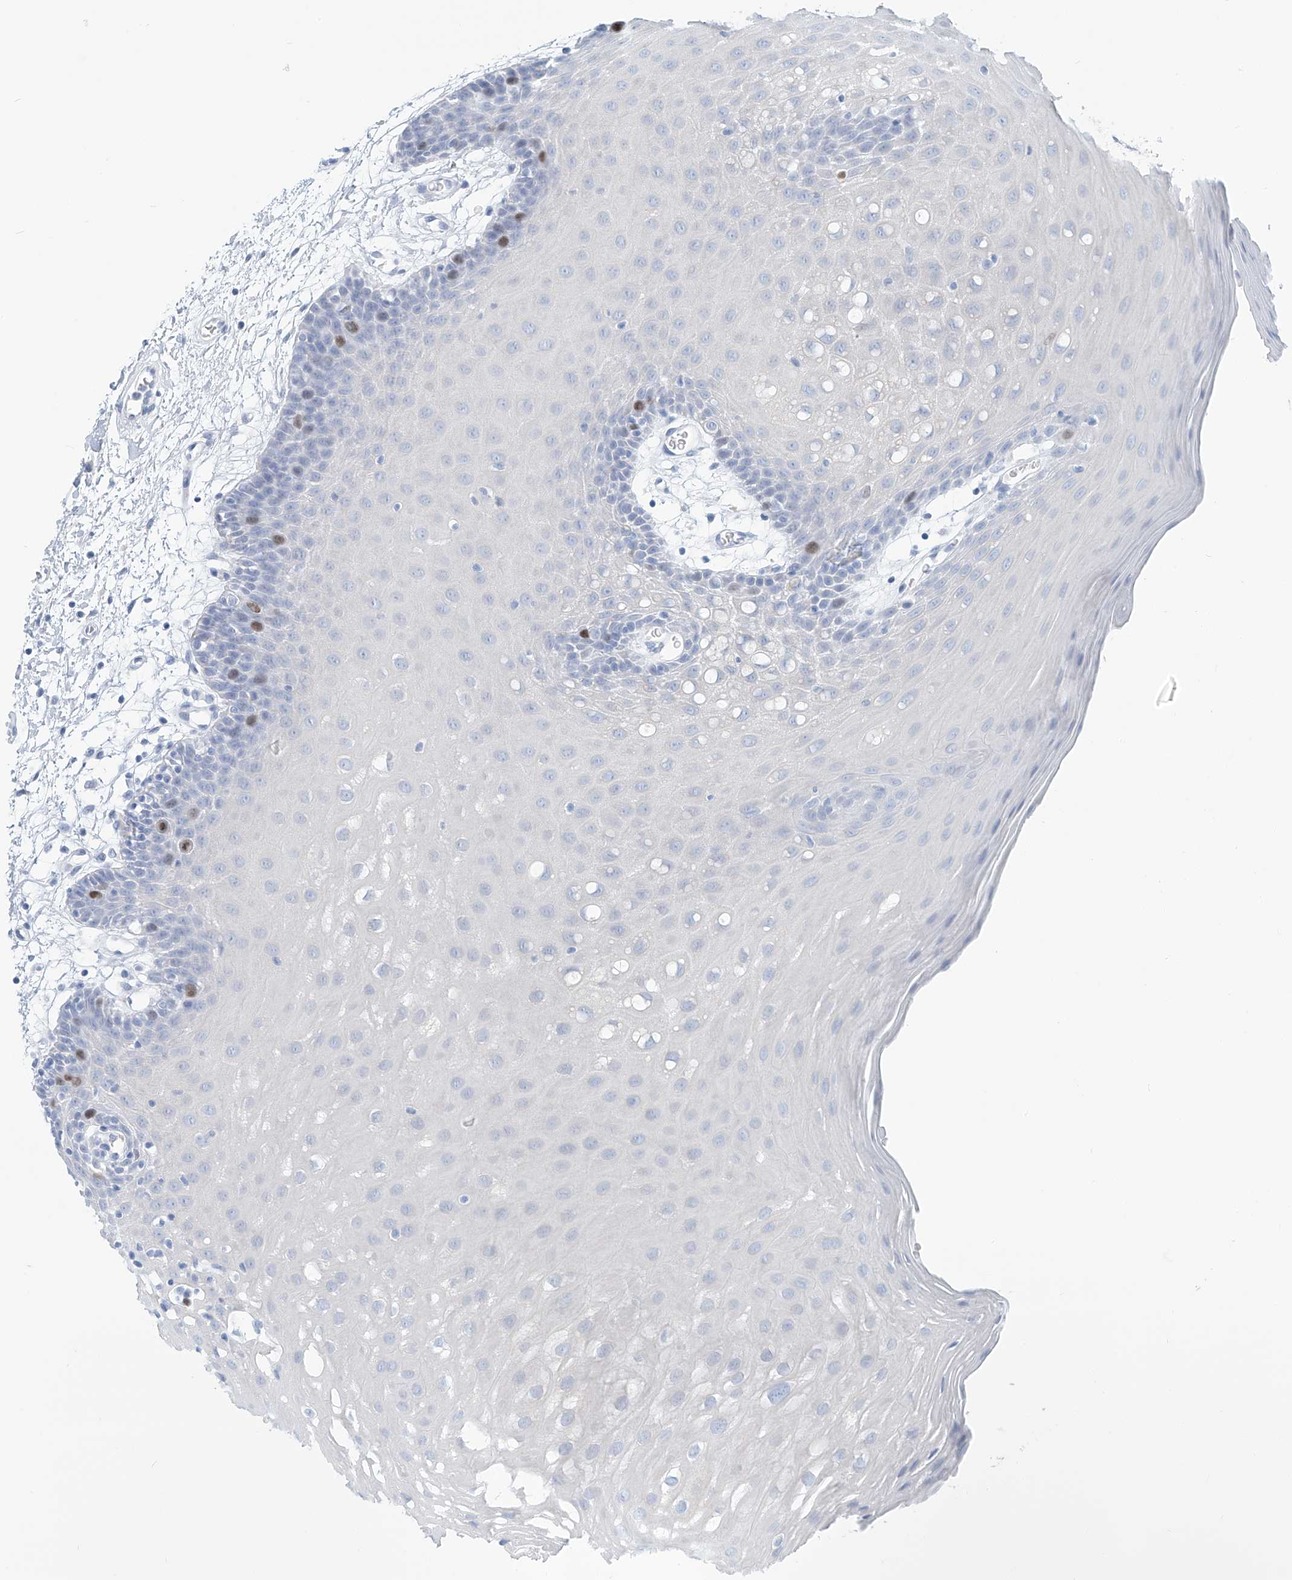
{"staining": {"intensity": "moderate", "quantity": "<25%", "location": "nuclear"}, "tissue": "oral mucosa", "cell_type": "Squamous epithelial cells", "image_type": "normal", "snomed": [{"axis": "morphology", "description": "Normal tissue, NOS"}, {"axis": "topography", "description": "Skeletal muscle"}, {"axis": "topography", "description": "Oral tissue"}, {"axis": "topography", "description": "Salivary gland"}, {"axis": "topography", "description": "Peripheral nerve tissue"}], "caption": "DAB (3,3'-diaminobenzidine) immunohistochemical staining of unremarkable human oral mucosa displays moderate nuclear protein positivity in about <25% of squamous epithelial cells. (DAB (3,3'-diaminobenzidine) IHC, brown staining for protein, blue staining for nuclei).", "gene": "SGO2", "patient": {"sex": "male", "age": 54}}